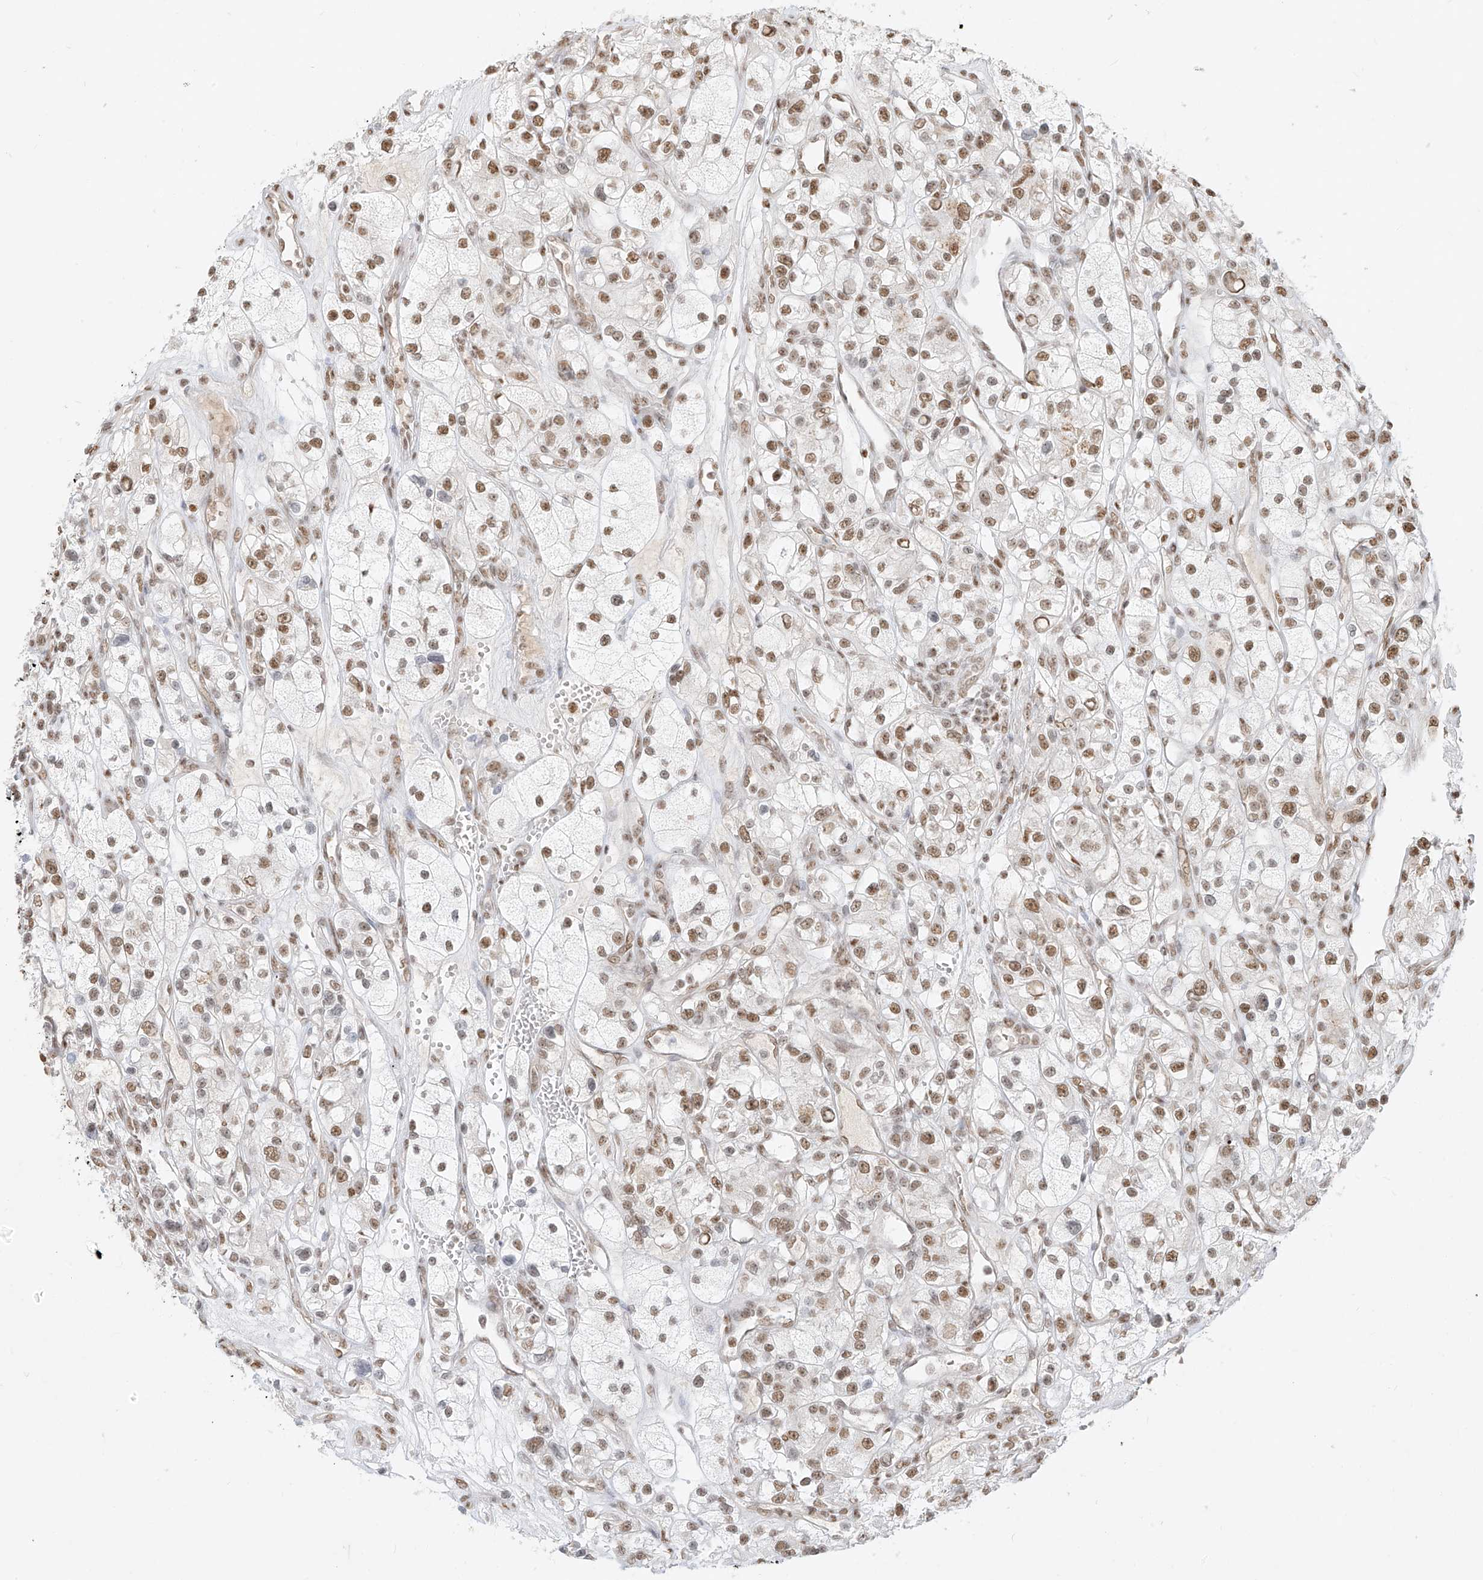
{"staining": {"intensity": "moderate", "quantity": ">75%", "location": "nuclear"}, "tissue": "renal cancer", "cell_type": "Tumor cells", "image_type": "cancer", "snomed": [{"axis": "morphology", "description": "Adenocarcinoma, NOS"}, {"axis": "topography", "description": "Kidney"}], "caption": "IHC image of renal cancer (adenocarcinoma) stained for a protein (brown), which reveals medium levels of moderate nuclear staining in approximately >75% of tumor cells.", "gene": "NHSL1", "patient": {"sex": "female", "age": 57}}